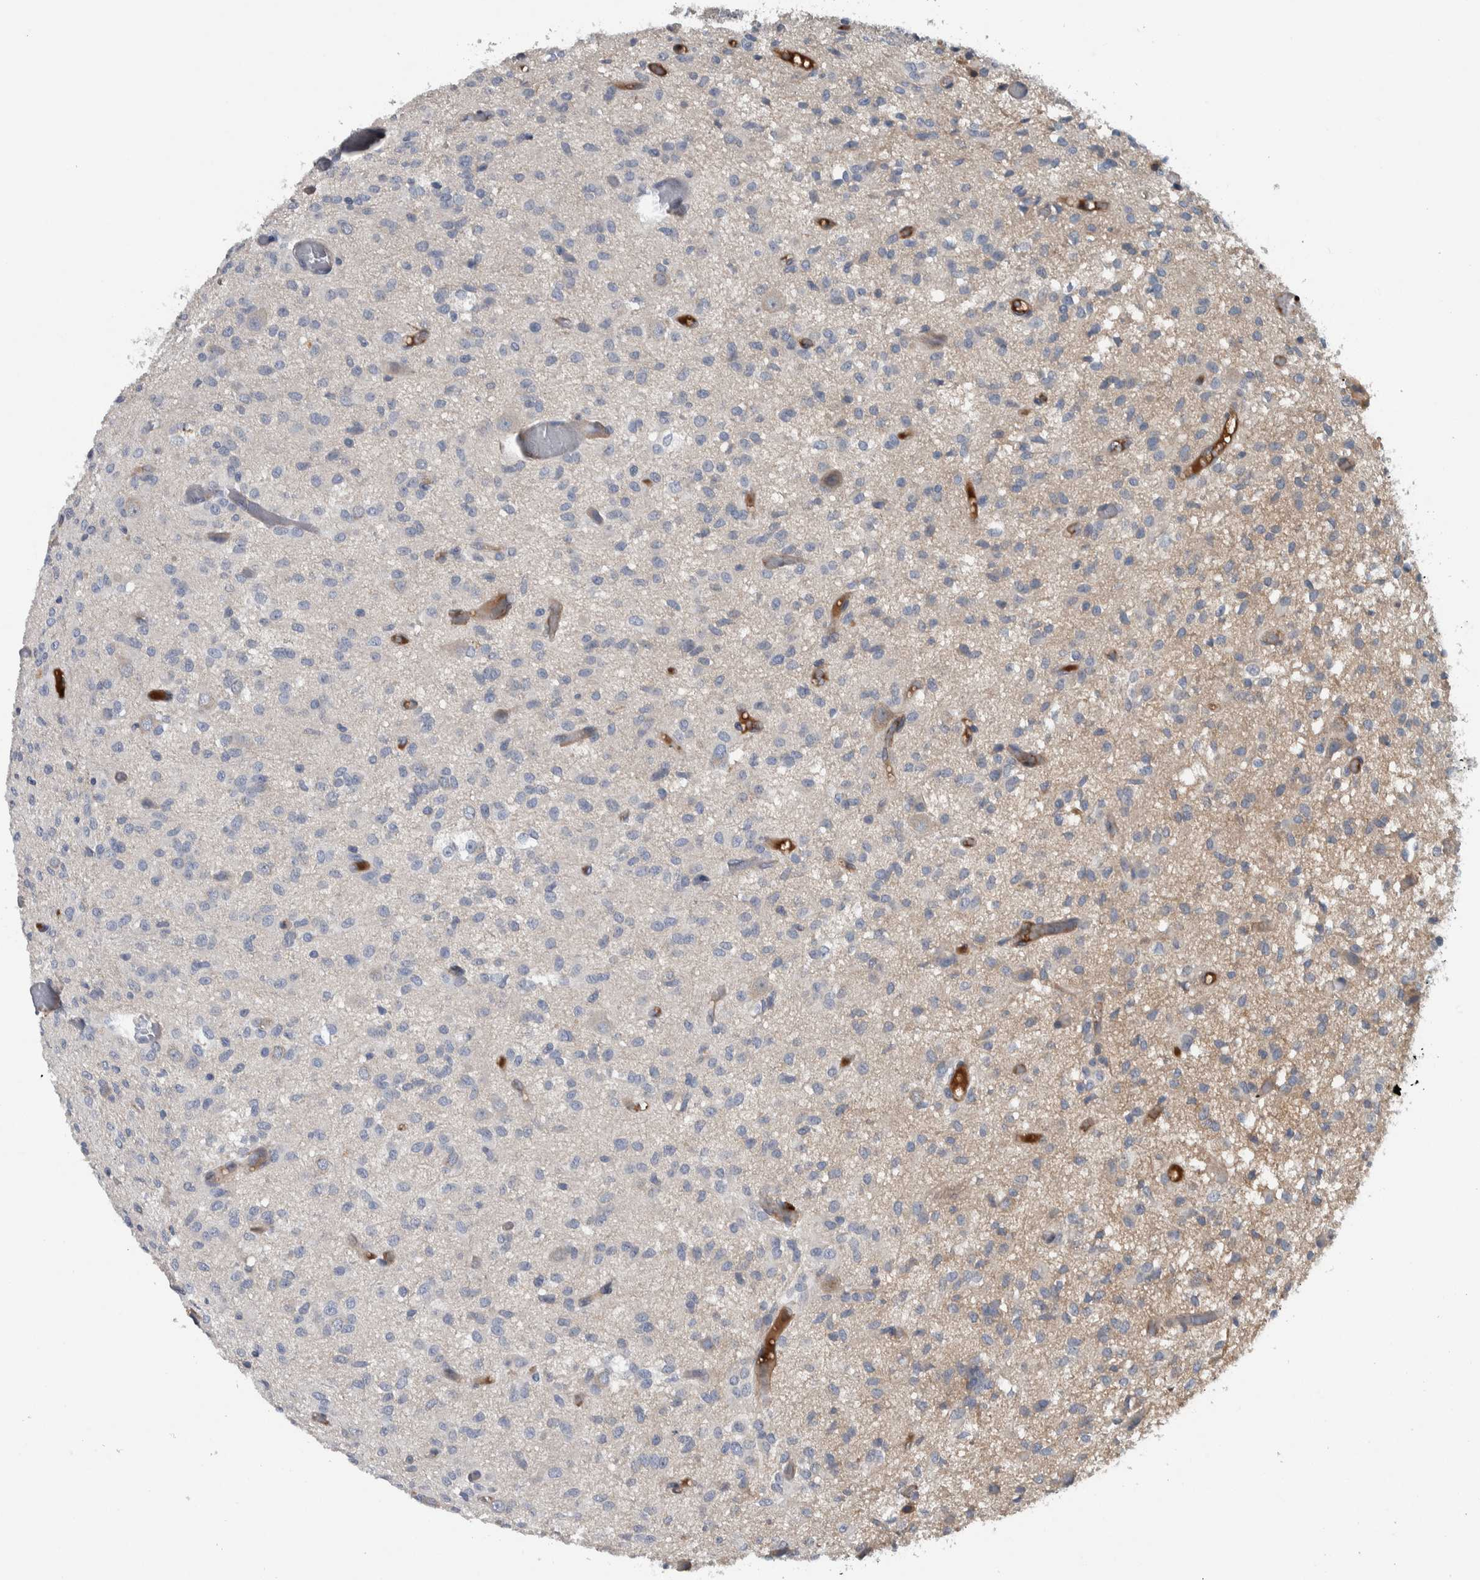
{"staining": {"intensity": "negative", "quantity": "none", "location": "none"}, "tissue": "glioma", "cell_type": "Tumor cells", "image_type": "cancer", "snomed": [{"axis": "morphology", "description": "Glioma, malignant, High grade"}, {"axis": "topography", "description": "Brain"}], "caption": "The micrograph demonstrates no significant positivity in tumor cells of malignant glioma (high-grade).", "gene": "SERPINC1", "patient": {"sex": "female", "age": 59}}